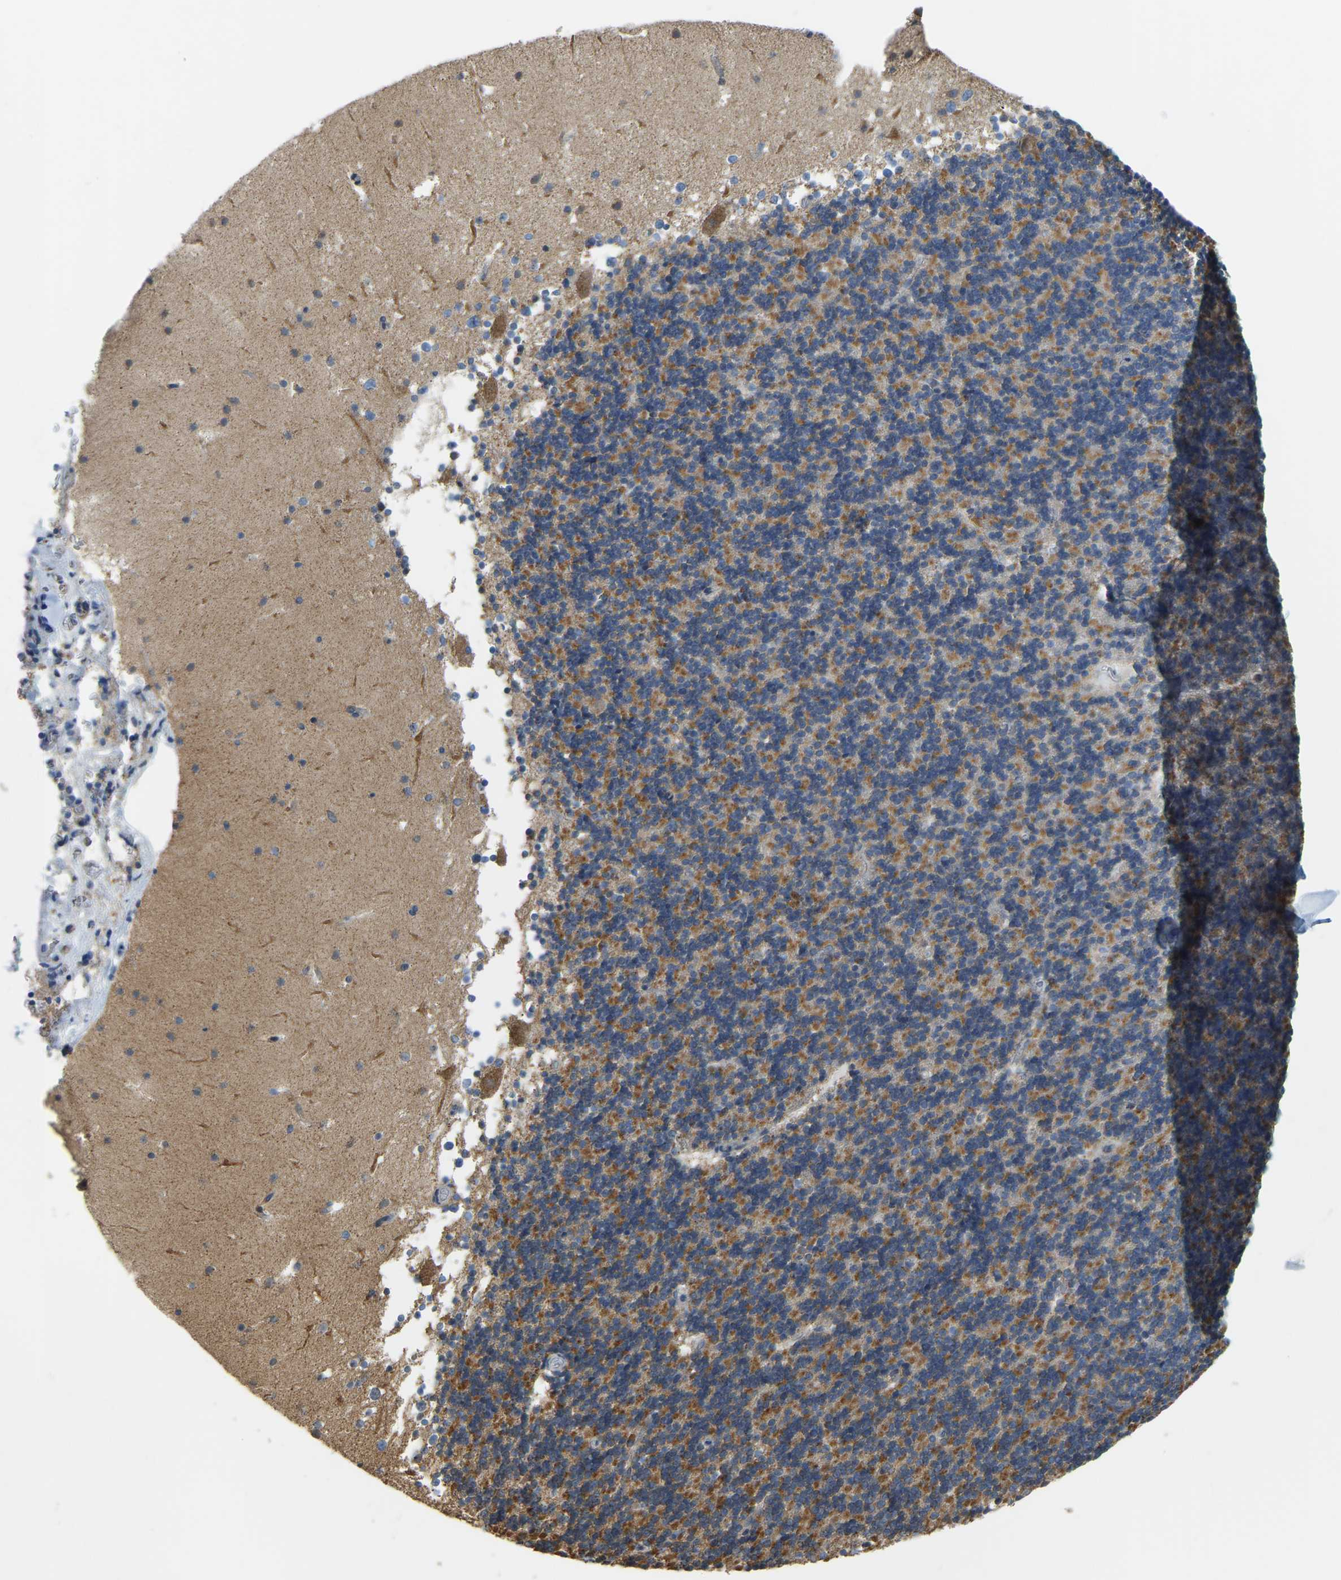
{"staining": {"intensity": "moderate", "quantity": ">75%", "location": "cytoplasmic/membranous"}, "tissue": "cerebellum", "cell_type": "Cells in granular layer", "image_type": "normal", "snomed": [{"axis": "morphology", "description": "Normal tissue, NOS"}, {"axis": "topography", "description": "Cerebellum"}], "caption": "Benign cerebellum shows moderate cytoplasmic/membranous positivity in about >75% of cells in granular layer The staining is performed using DAB (3,3'-diaminobenzidine) brown chromogen to label protein expression. The nuclei are counter-stained blue using hematoxylin..", "gene": "PSMD7", "patient": {"sex": "male", "age": 45}}